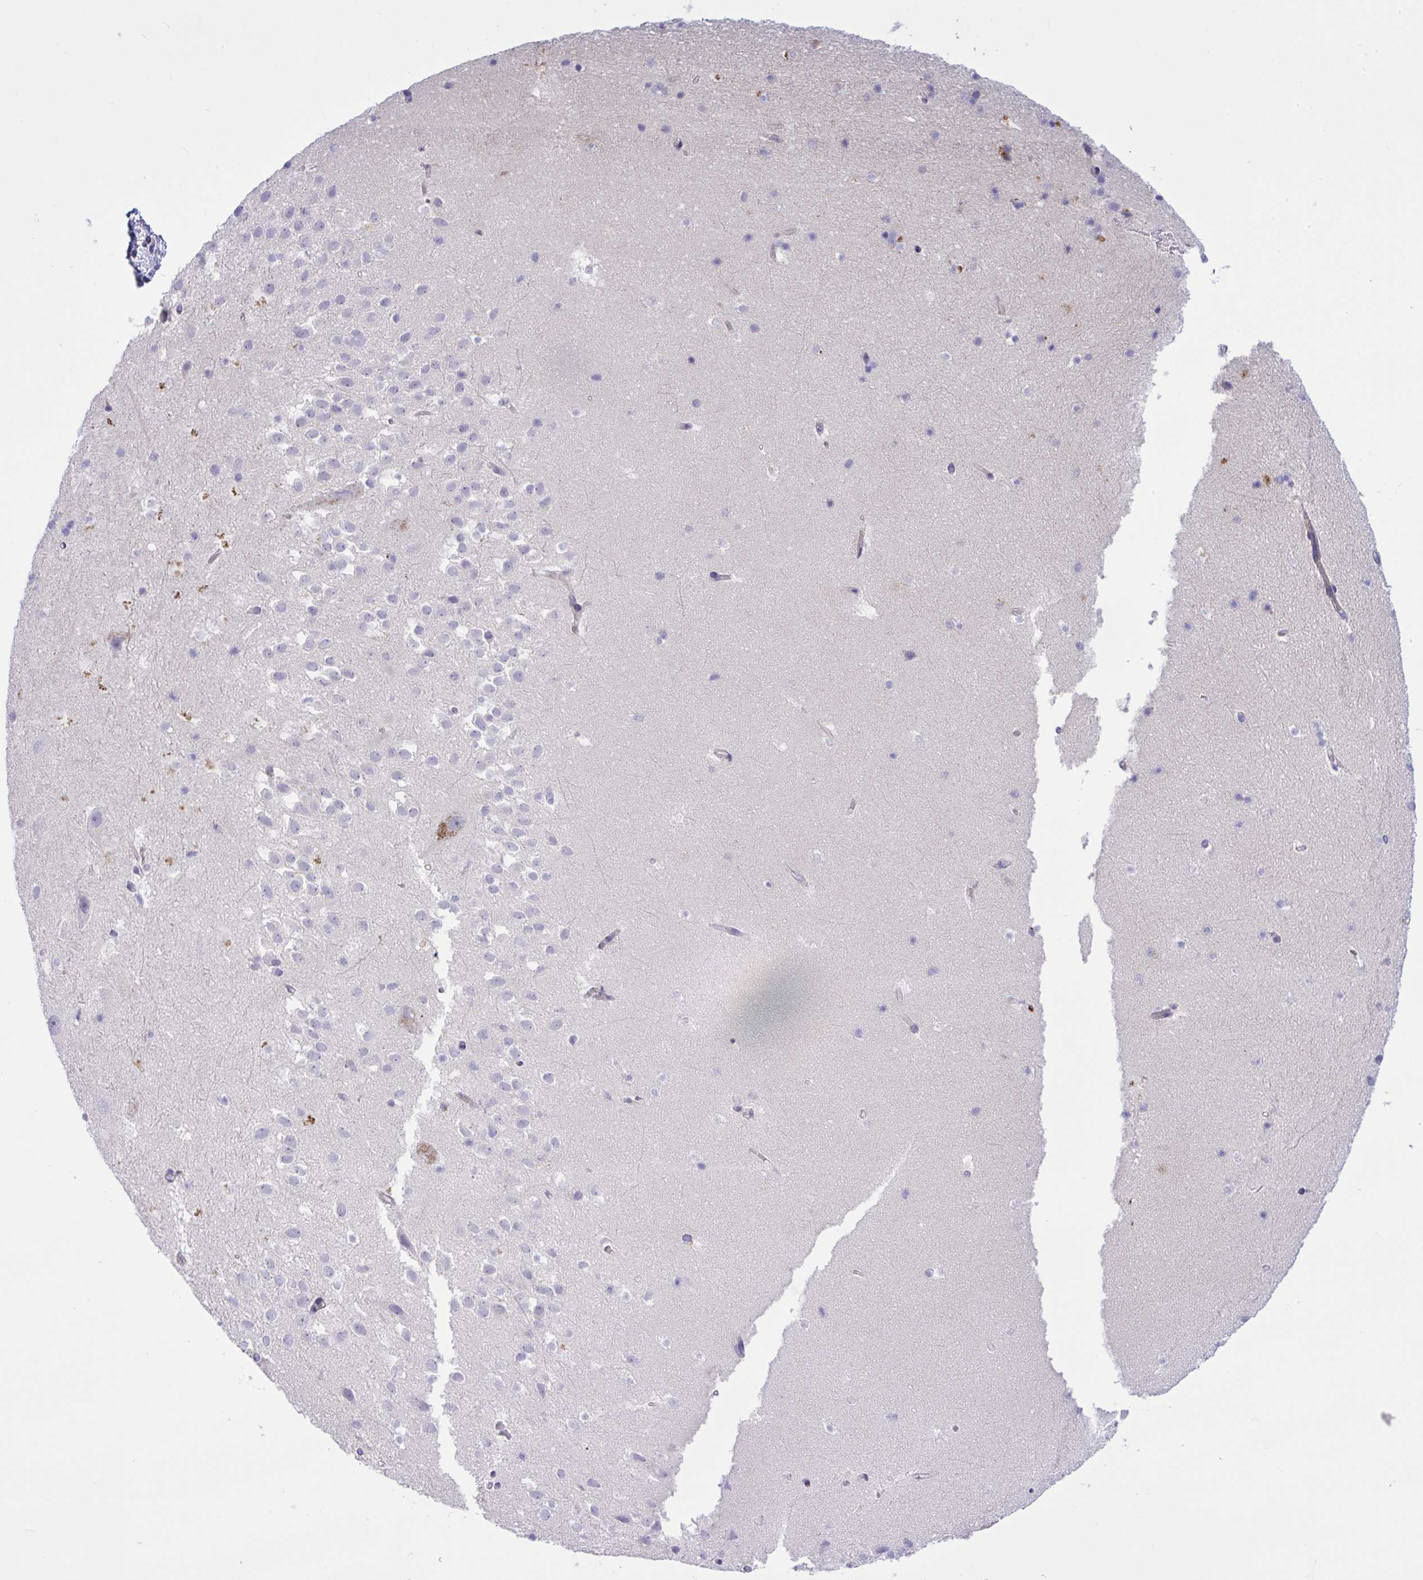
{"staining": {"intensity": "strong", "quantity": "<25%", "location": "cytoplasmic/membranous"}, "tissue": "hippocampus", "cell_type": "Glial cells", "image_type": "normal", "snomed": [{"axis": "morphology", "description": "Normal tissue, NOS"}, {"axis": "topography", "description": "Hippocampus"}], "caption": "Strong cytoplasmic/membranous staining is appreciated in approximately <25% of glial cells in benign hippocampus.", "gene": "WDR97", "patient": {"sex": "male", "age": 26}}